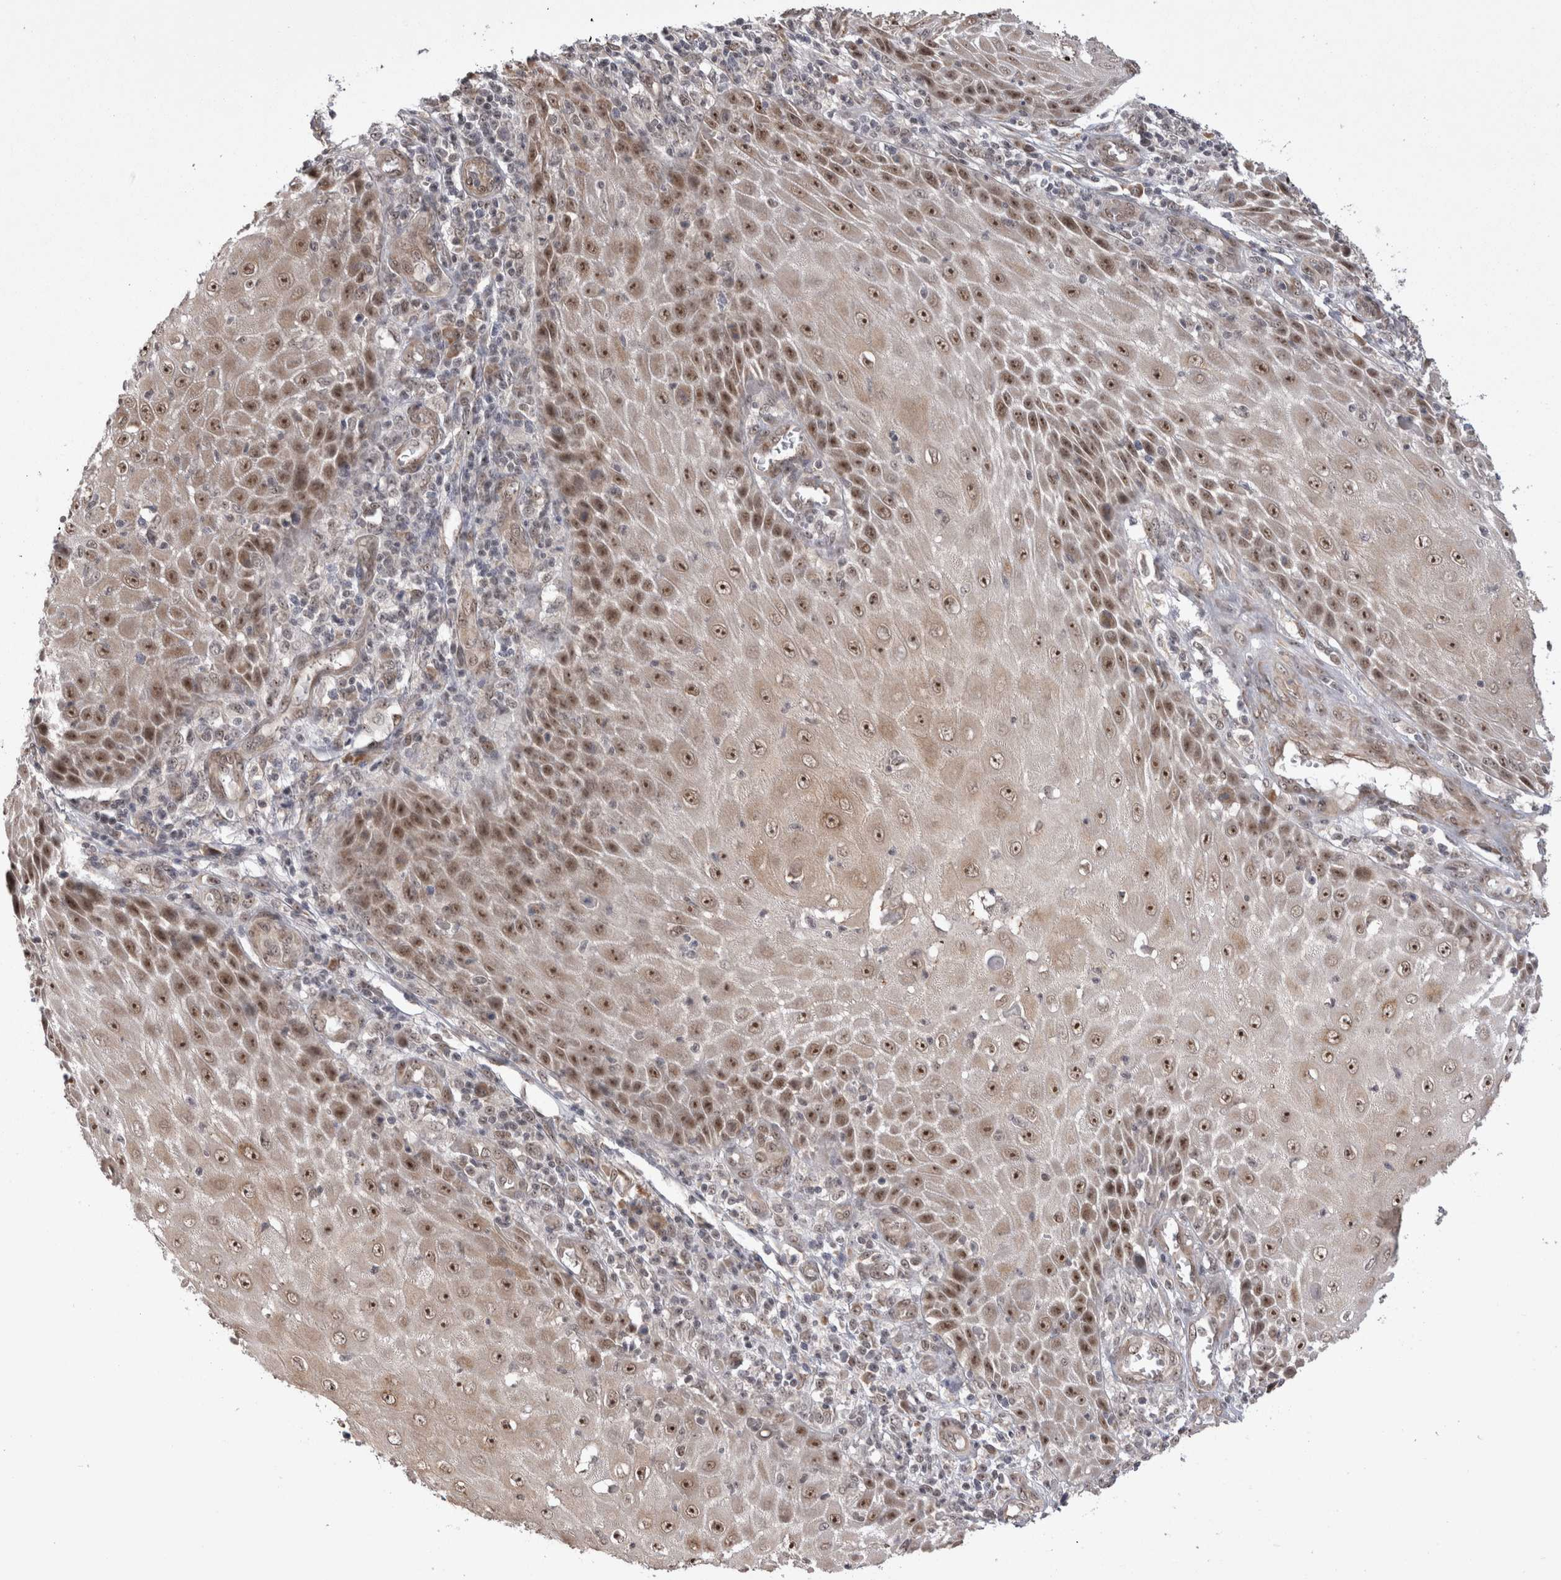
{"staining": {"intensity": "strong", "quantity": ">75%", "location": "cytoplasmic/membranous,nuclear"}, "tissue": "skin cancer", "cell_type": "Tumor cells", "image_type": "cancer", "snomed": [{"axis": "morphology", "description": "Squamous cell carcinoma, NOS"}, {"axis": "topography", "description": "Skin"}], "caption": "Protein staining of squamous cell carcinoma (skin) tissue exhibits strong cytoplasmic/membranous and nuclear positivity in approximately >75% of tumor cells.", "gene": "EXOSC4", "patient": {"sex": "female", "age": 73}}